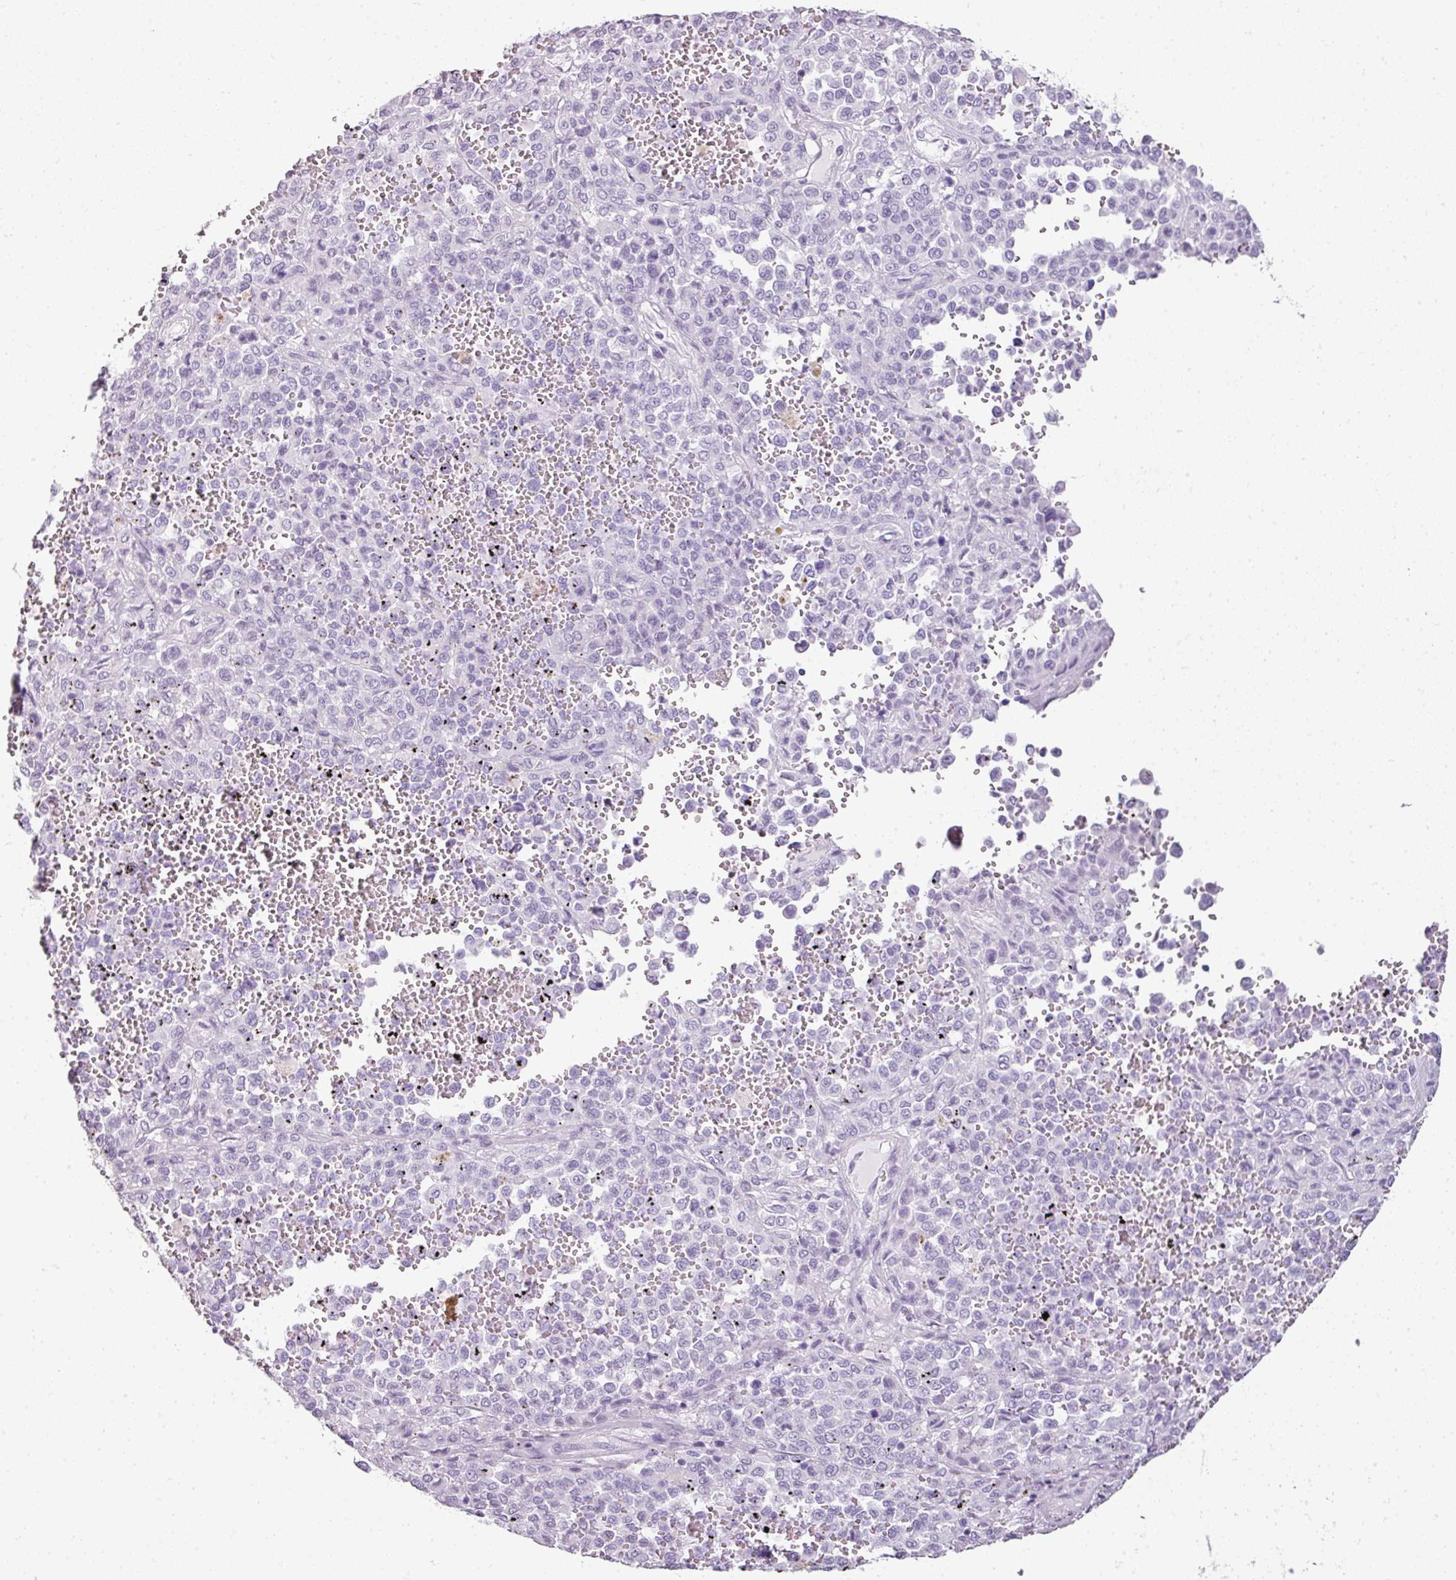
{"staining": {"intensity": "negative", "quantity": "none", "location": "none"}, "tissue": "melanoma", "cell_type": "Tumor cells", "image_type": "cancer", "snomed": [{"axis": "morphology", "description": "Malignant melanoma, Metastatic site"}, {"axis": "topography", "description": "Pancreas"}], "caption": "Immunohistochemical staining of human melanoma exhibits no significant staining in tumor cells. The staining was performed using DAB to visualize the protein expression in brown, while the nuclei were stained in blue with hematoxylin (Magnification: 20x).", "gene": "SCT", "patient": {"sex": "female", "age": 30}}